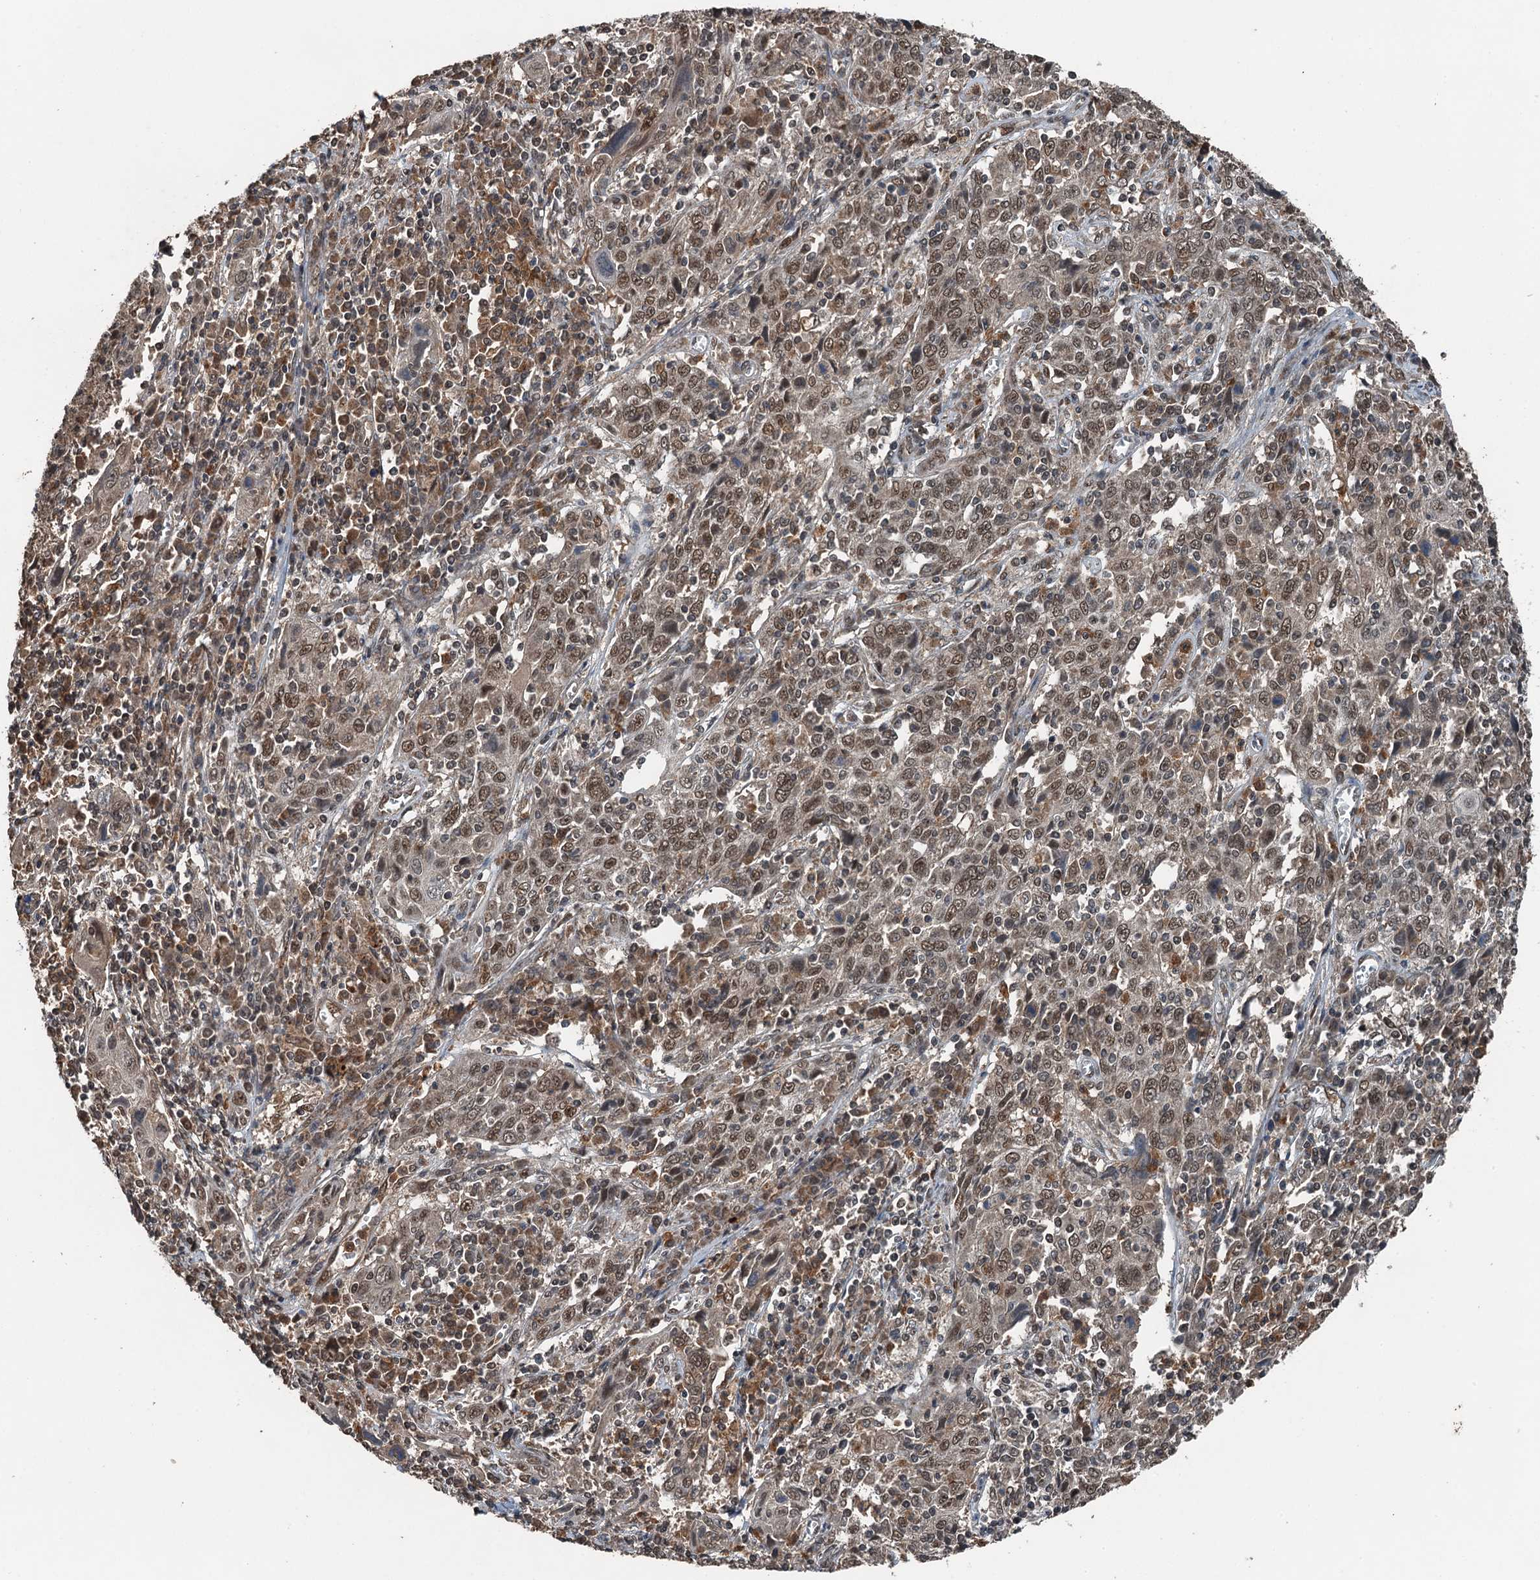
{"staining": {"intensity": "moderate", "quantity": ">75%", "location": "cytoplasmic/membranous"}, "tissue": "cervical cancer", "cell_type": "Tumor cells", "image_type": "cancer", "snomed": [{"axis": "morphology", "description": "Squamous cell carcinoma, NOS"}, {"axis": "topography", "description": "Cervix"}], "caption": "A histopathology image of cervical cancer stained for a protein displays moderate cytoplasmic/membranous brown staining in tumor cells. (Stains: DAB (3,3'-diaminobenzidine) in brown, nuclei in blue, Microscopy: brightfield microscopy at high magnification).", "gene": "UBXN6", "patient": {"sex": "female", "age": 46}}